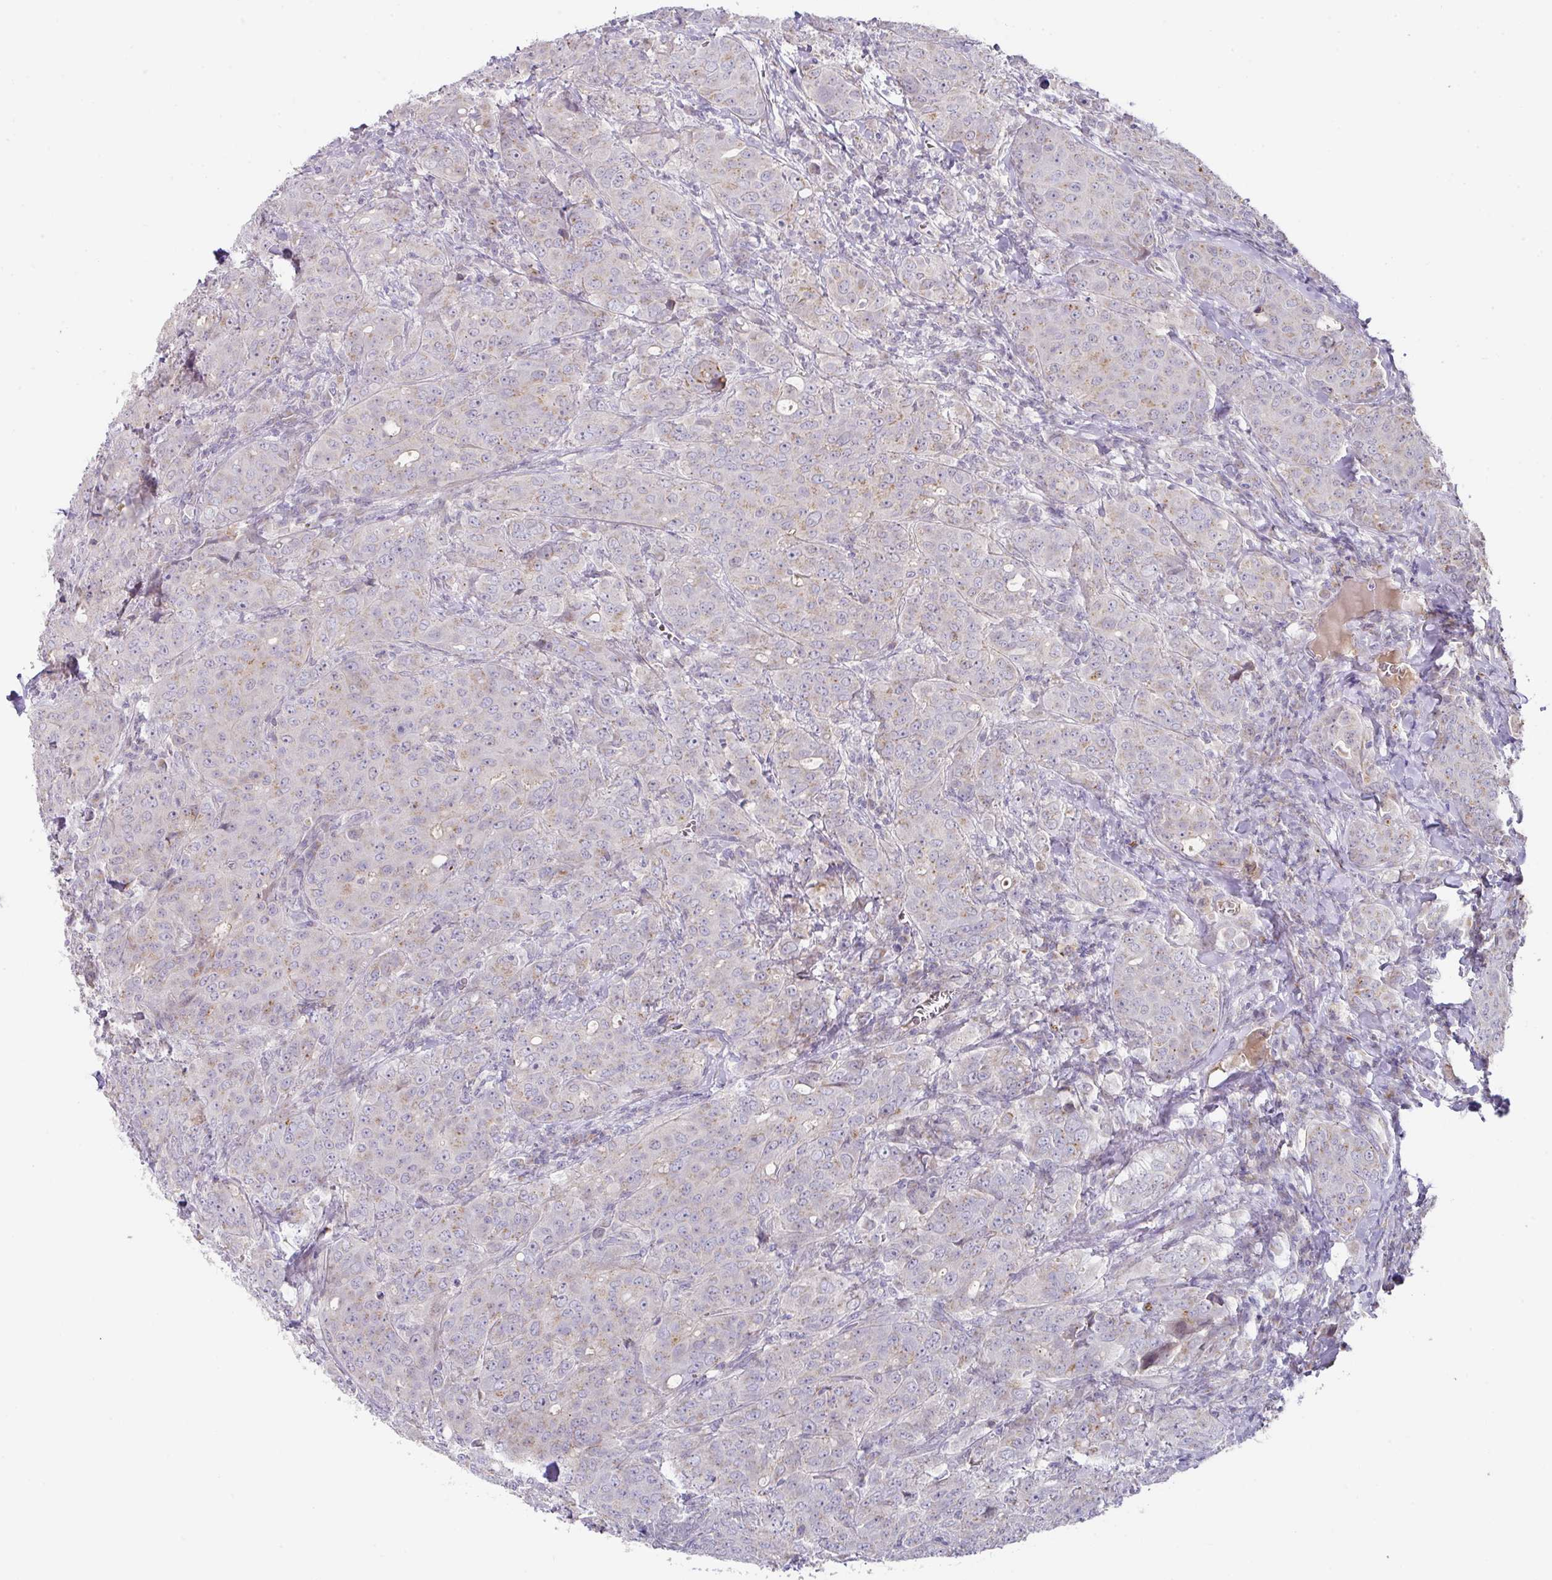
{"staining": {"intensity": "negative", "quantity": "none", "location": "none"}, "tissue": "breast cancer", "cell_type": "Tumor cells", "image_type": "cancer", "snomed": [{"axis": "morphology", "description": "Duct carcinoma"}, {"axis": "topography", "description": "Breast"}], "caption": "Breast cancer was stained to show a protein in brown. There is no significant staining in tumor cells.", "gene": "TARM1", "patient": {"sex": "female", "age": 43}}